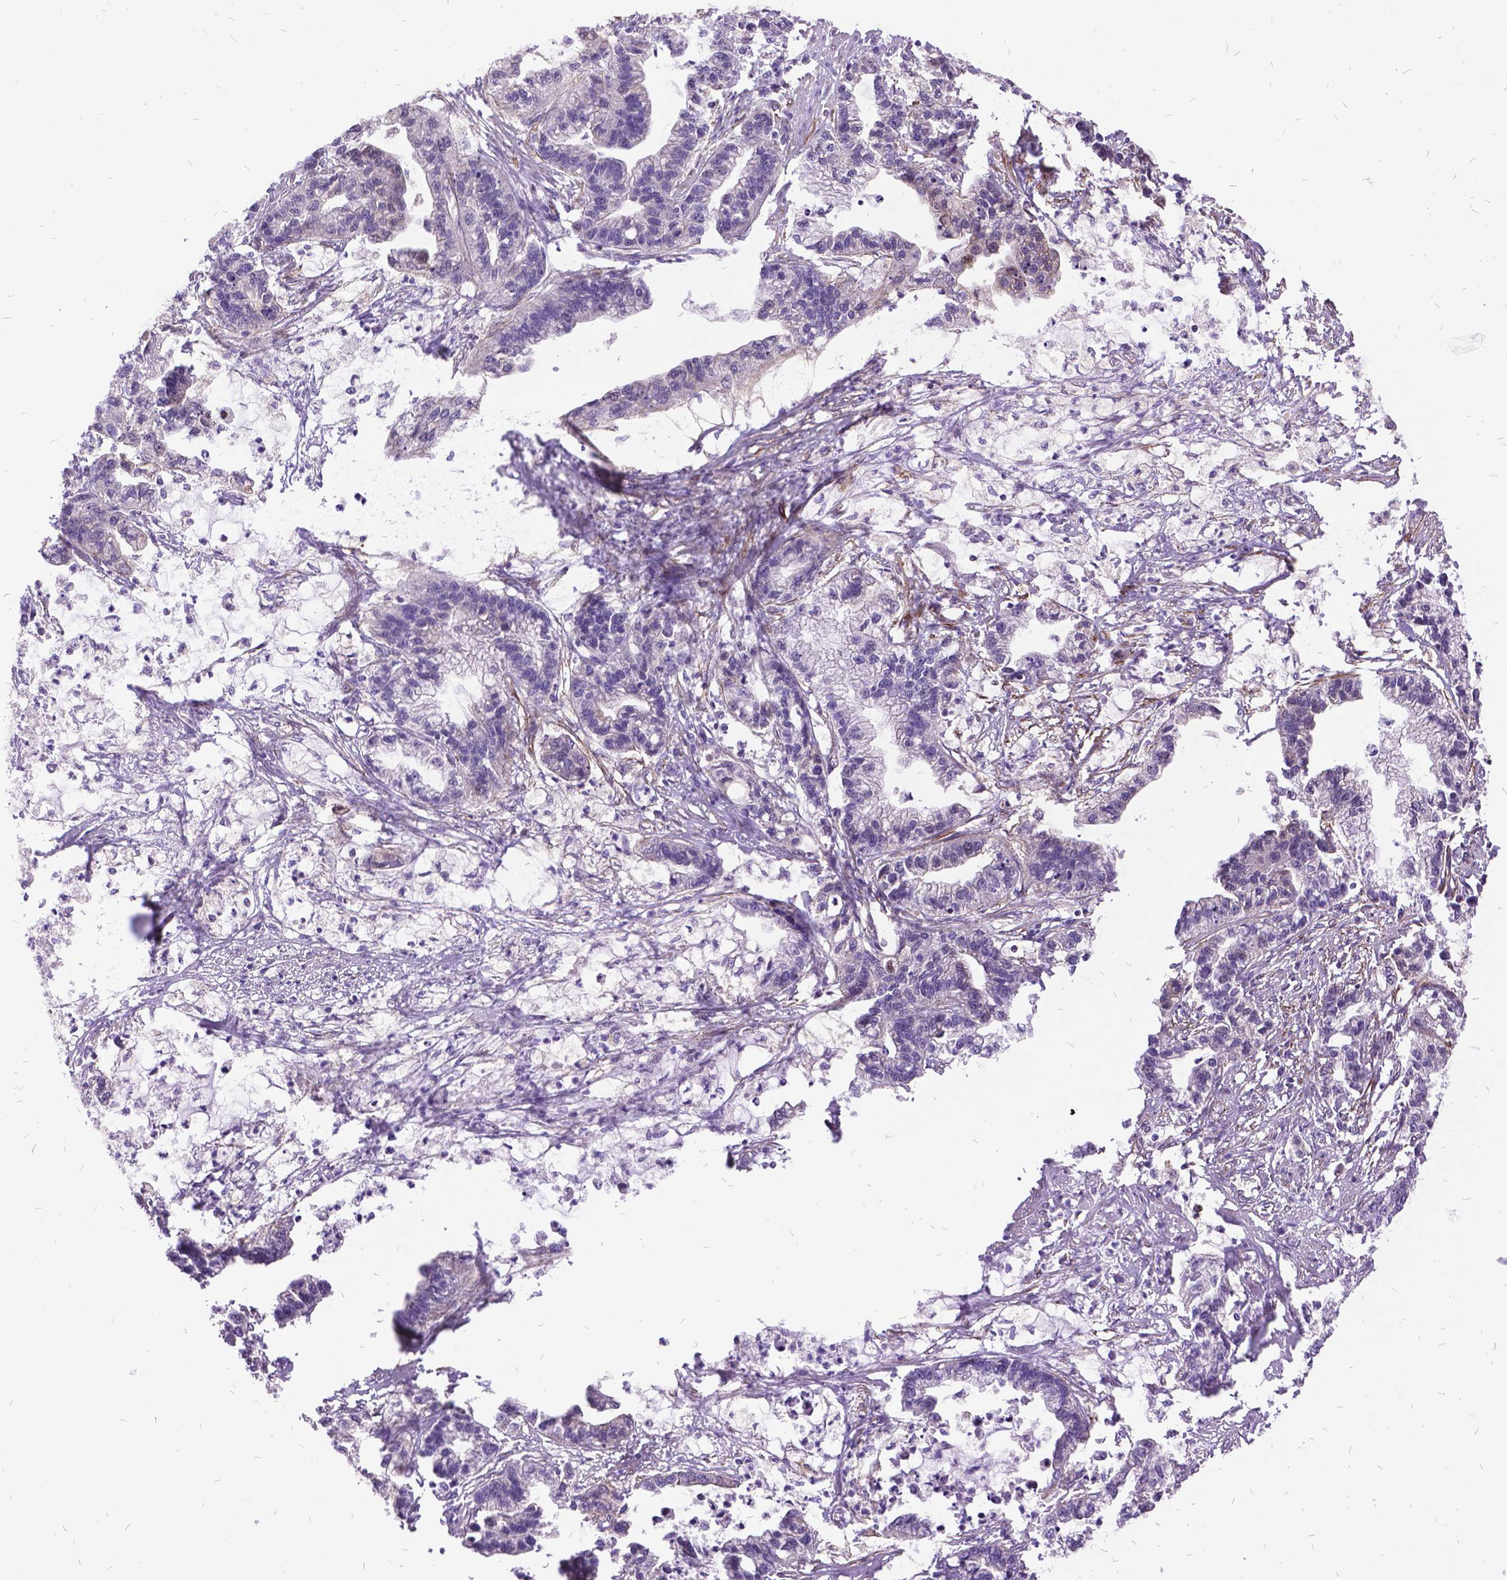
{"staining": {"intensity": "negative", "quantity": "none", "location": "none"}, "tissue": "stomach cancer", "cell_type": "Tumor cells", "image_type": "cancer", "snomed": [{"axis": "morphology", "description": "Adenocarcinoma, NOS"}, {"axis": "topography", "description": "Stomach"}], "caption": "Tumor cells show no significant expression in adenocarcinoma (stomach).", "gene": "GRB7", "patient": {"sex": "male", "age": 83}}